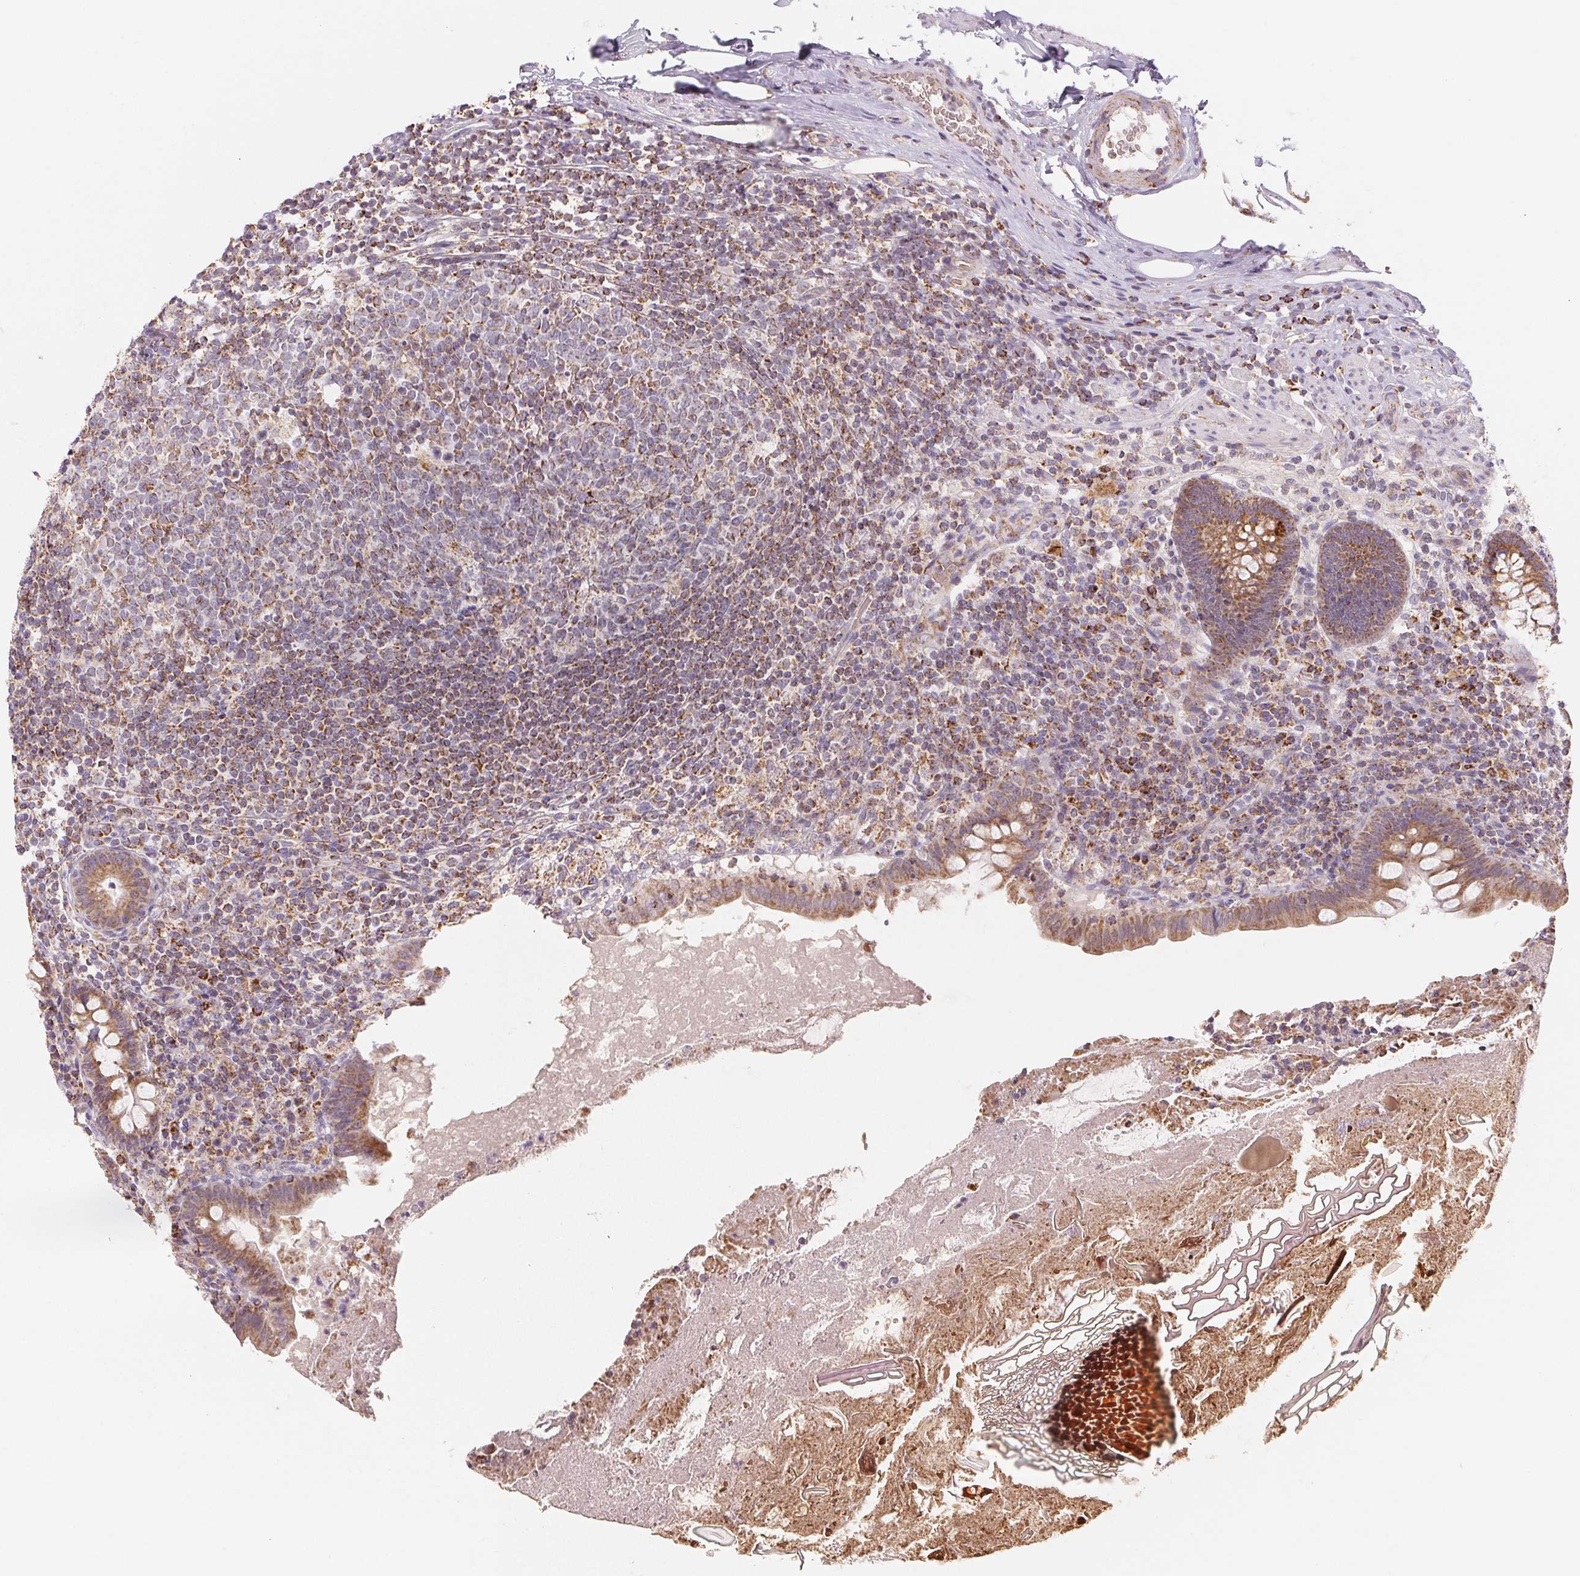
{"staining": {"intensity": "moderate", "quantity": "25%-75%", "location": "cytoplasmic/membranous"}, "tissue": "appendix", "cell_type": "Glandular cells", "image_type": "normal", "snomed": [{"axis": "morphology", "description": "Normal tissue, NOS"}, {"axis": "topography", "description": "Appendix"}], "caption": "Protein expression analysis of unremarkable appendix shows moderate cytoplasmic/membranous positivity in about 25%-75% of glandular cells.", "gene": "HINT2", "patient": {"sex": "male", "age": 47}}